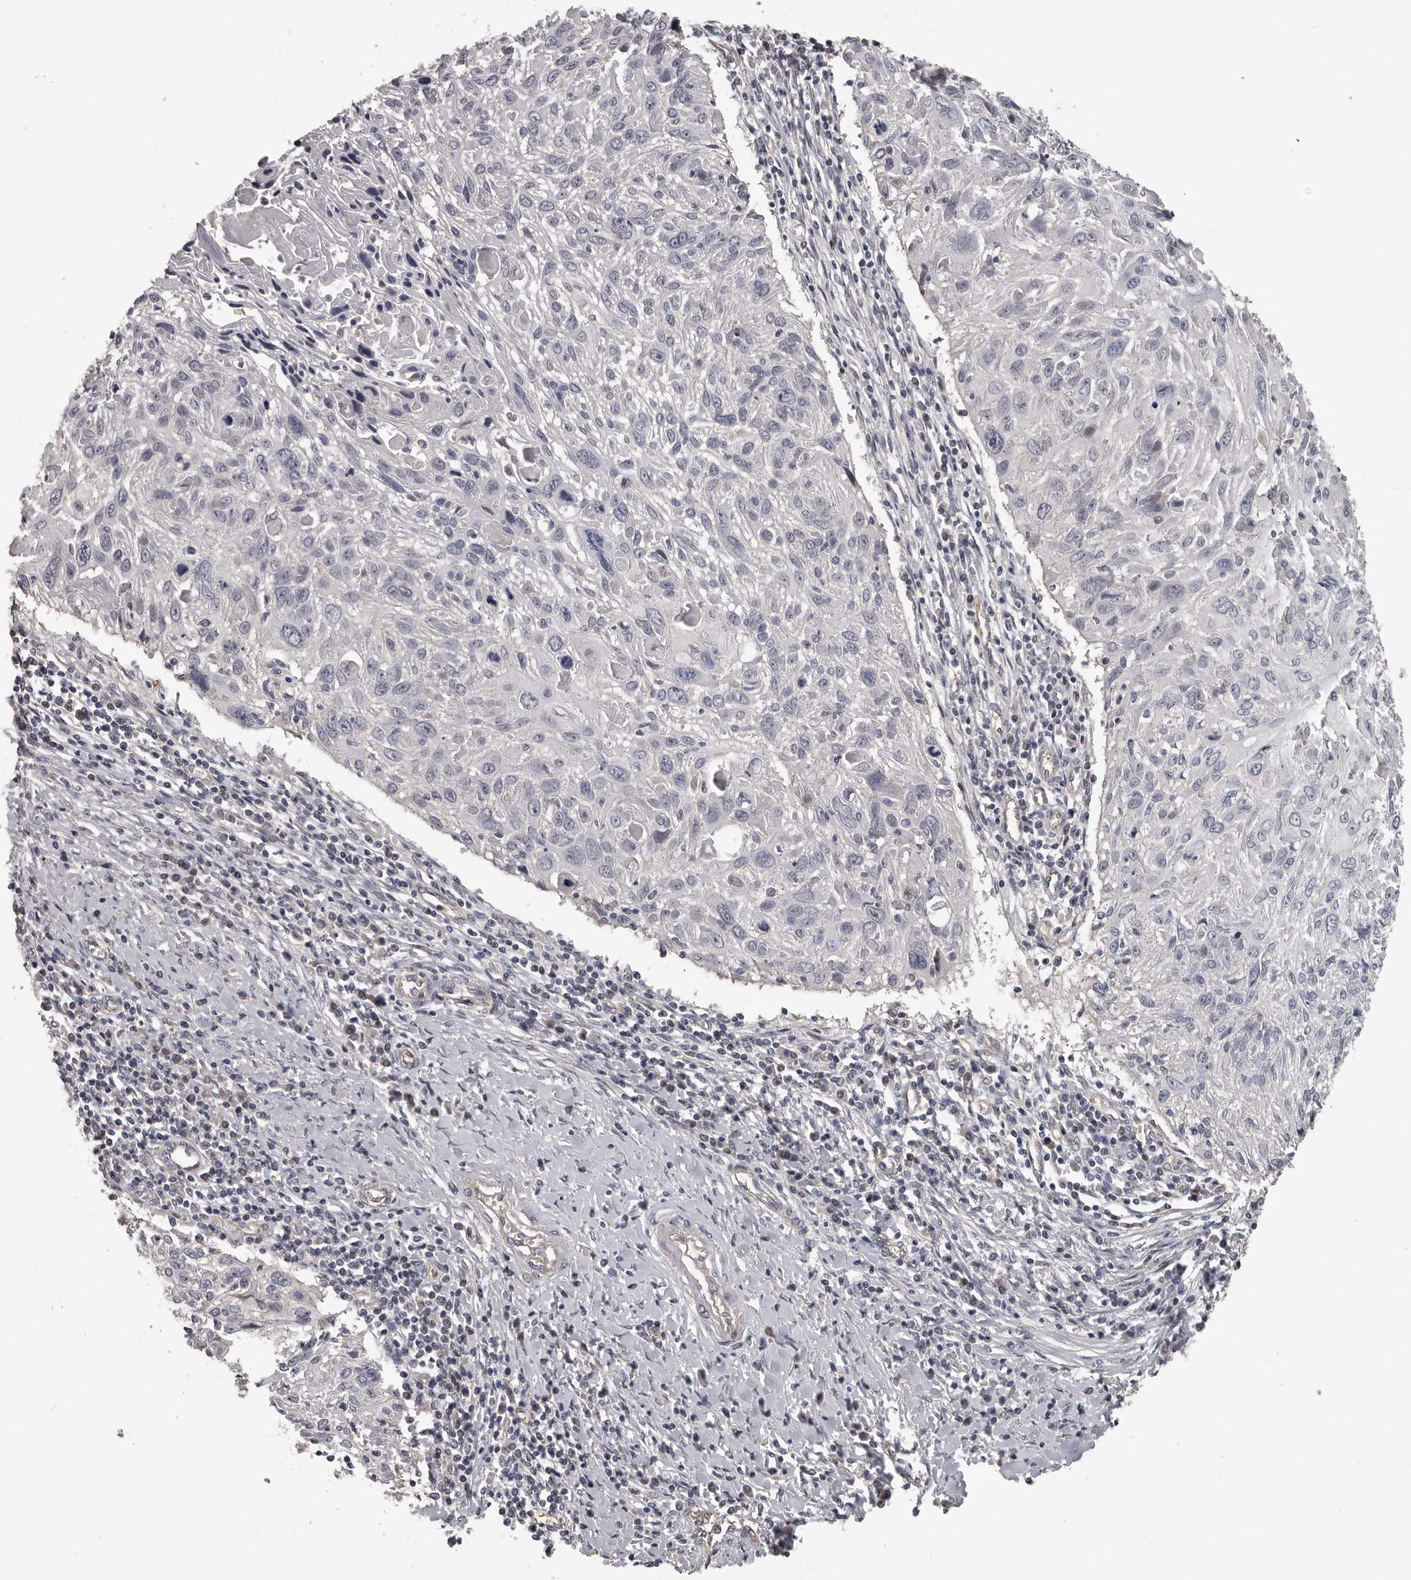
{"staining": {"intensity": "negative", "quantity": "none", "location": "none"}, "tissue": "cervical cancer", "cell_type": "Tumor cells", "image_type": "cancer", "snomed": [{"axis": "morphology", "description": "Squamous cell carcinoma, NOS"}, {"axis": "topography", "description": "Cervix"}], "caption": "Immunohistochemical staining of human cervical squamous cell carcinoma shows no significant positivity in tumor cells.", "gene": "RNF217", "patient": {"sex": "female", "age": 51}}